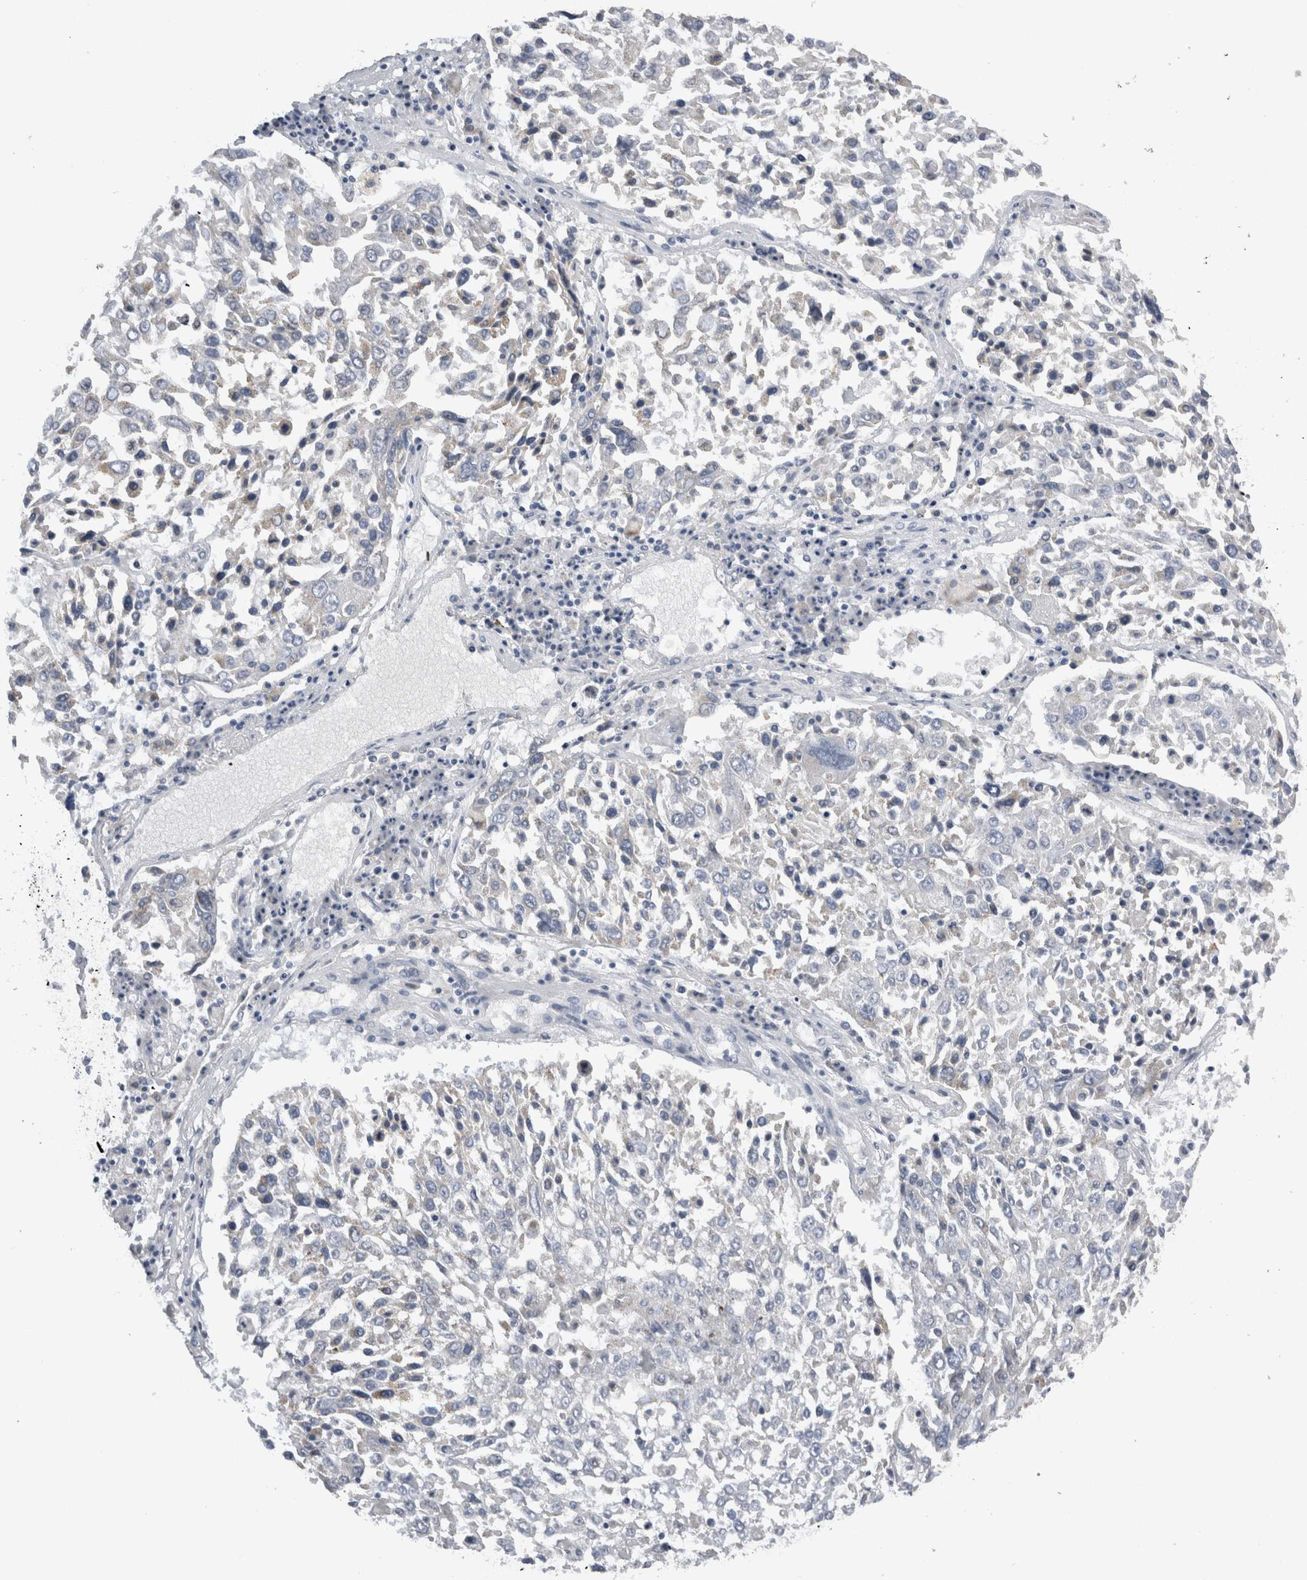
{"staining": {"intensity": "negative", "quantity": "none", "location": "none"}, "tissue": "lung cancer", "cell_type": "Tumor cells", "image_type": "cancer", "snomed": [{"axis": "morphology", "description": "Squamous cell carcinoma, NOS"}, {"axis": "topography", "description": "Lung"}], "caption": "High magnification brightfield microscopy of lung cancer (squamous cell carcinoma) stained with DAB (brown) and counterstained with hematoxylin (blue): tumor cells show no significant staining. (IHC, brightfield microscopy, high magnification).", "gene": "DHRS4", "patient": {"sex": "male", "age": 65}}